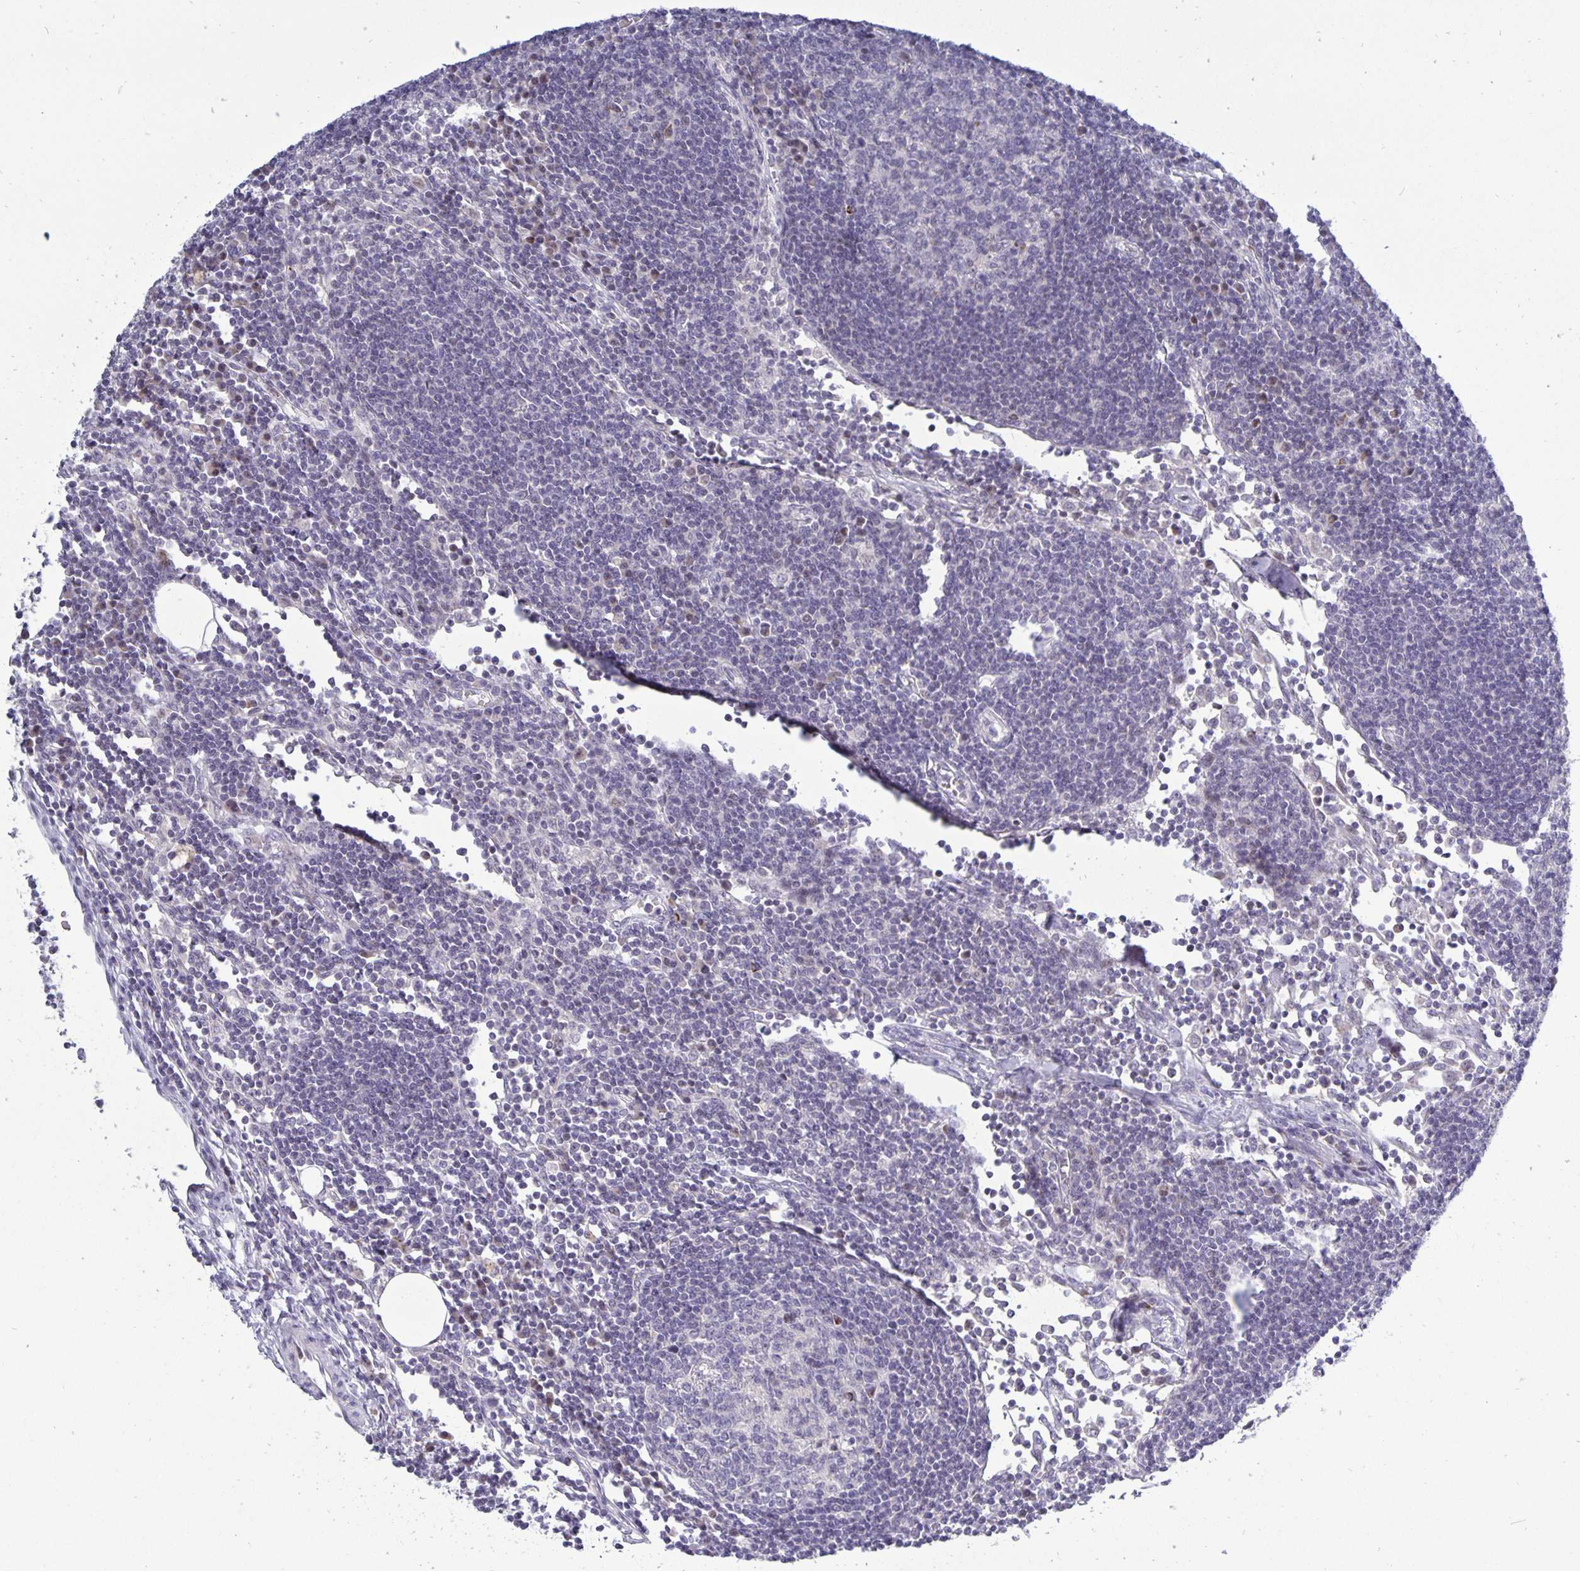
{"staining": {"intensity": "negative", "quantity": "none", "location": "none"}, "tissue": "lymph node", "cell_type": "Germinal center cells", "image_type": "normal", "snomed": [{"axis": "morphology", "description": "Normal tissue, NOS"}, {"axis": "topography", "description": "Lymph node"}], "caption": "A histopathology image of lymph node stained for a protein displays no brown staining in germinal center cells. Brightfield microscopy of immunohistochemistry (IHC) stained with DAB (3,3'-diaminobenzidine) (brown) and hematoxylin (blue), captured at high magnification.", "gene": "ERBB2", "patient": {"sex": "male", "age": 67}}